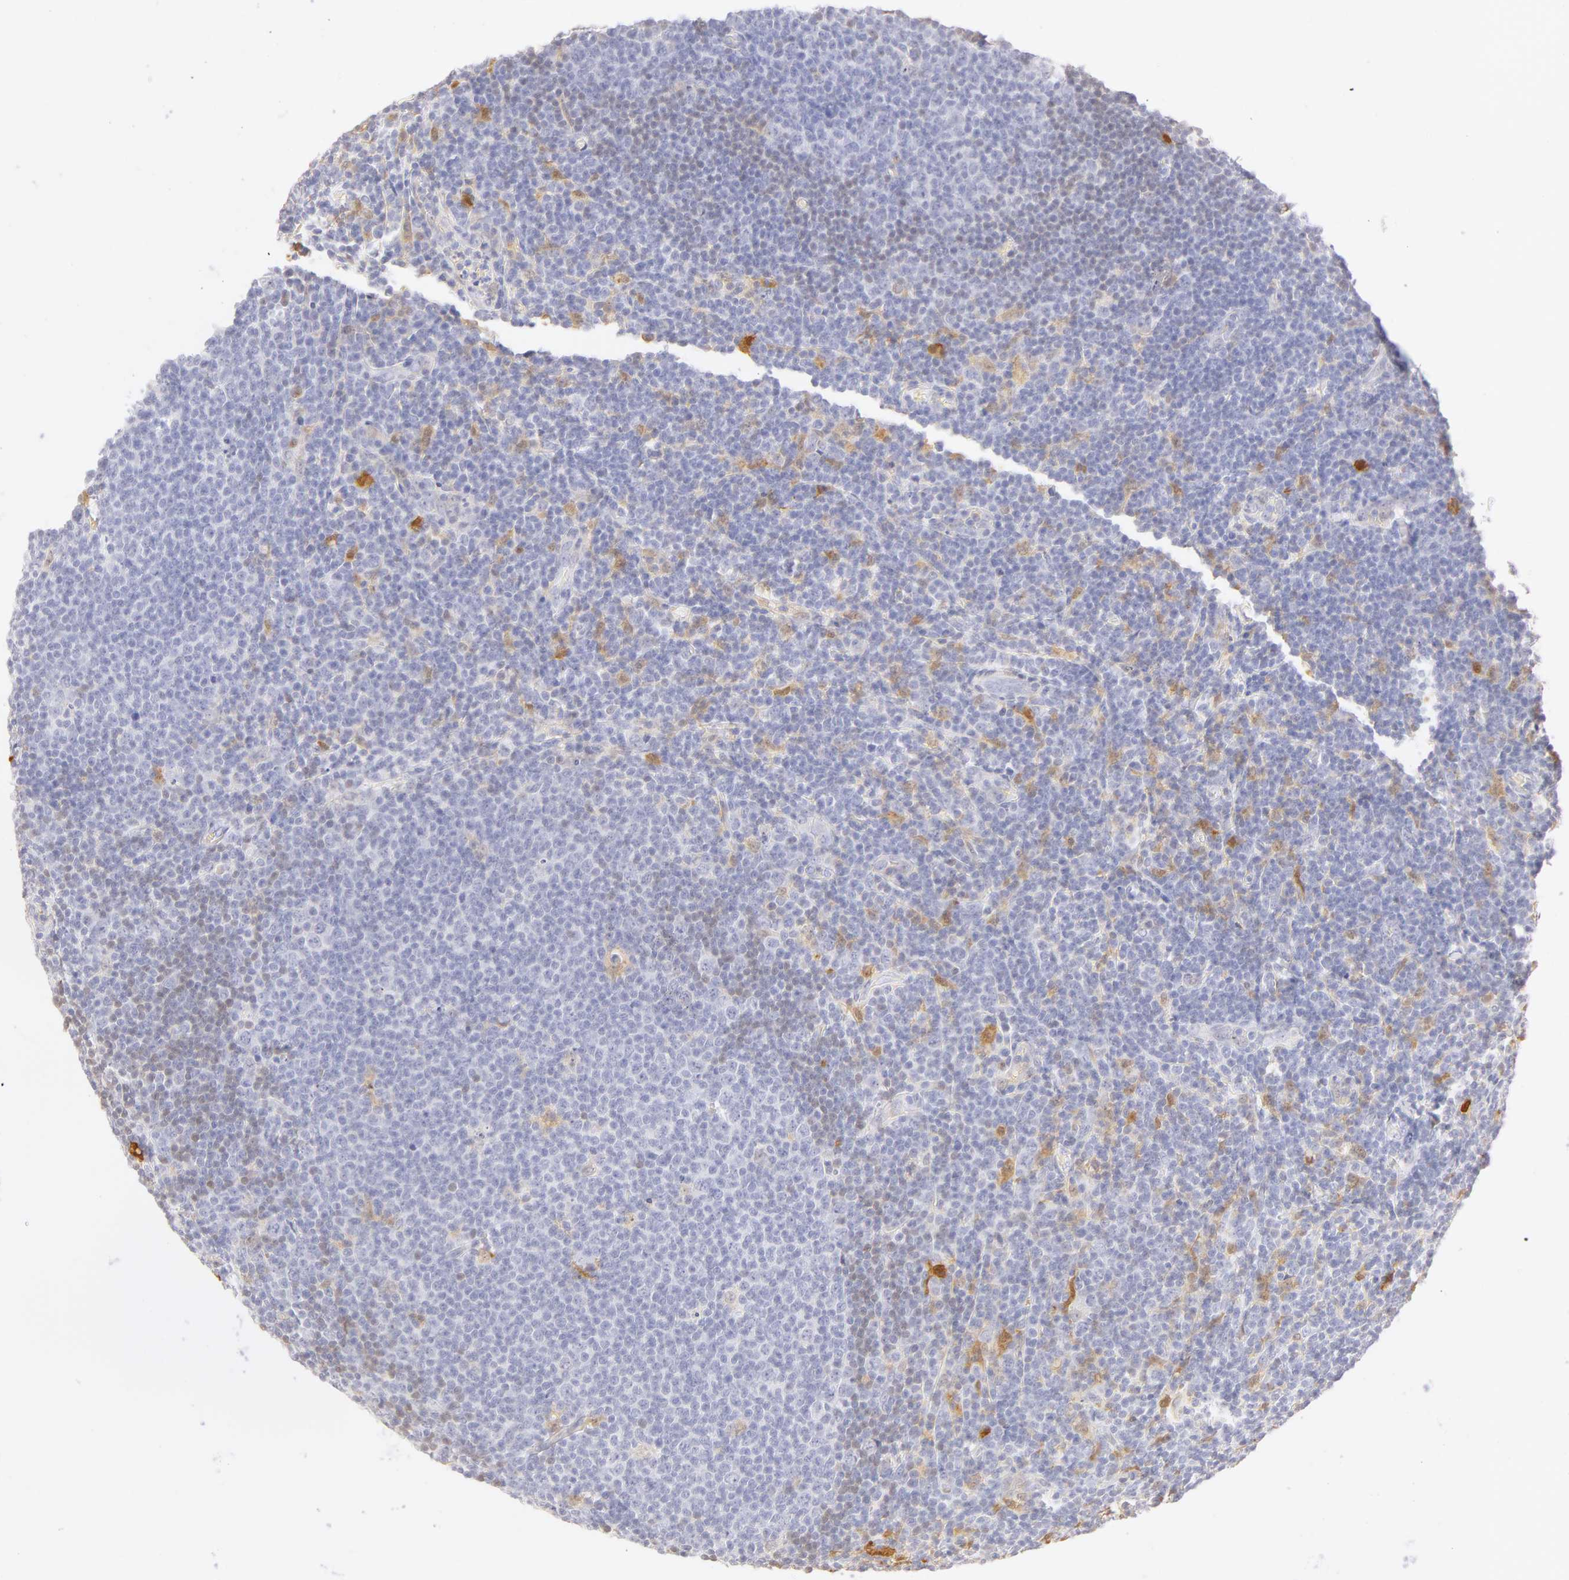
{"staining": {"intensity": "negative", "quantity": "none", "location": "none"}, "tissue": "lymphoma", "cell_type": "Tumor cells", "image_type": "cancer", "snomed": [{"axis": "morphology", "description": "Malignant lymphoma, non-Hodgkin's type, Low grade"}, {"axis": "topography", "description": "Lymph node"}], "caption": "Tumor cells show no significant staining in lymphoma. Nuclei are stained in blue.", "gene": "CA2", "patient": {"sex": "male", "age": 74}}